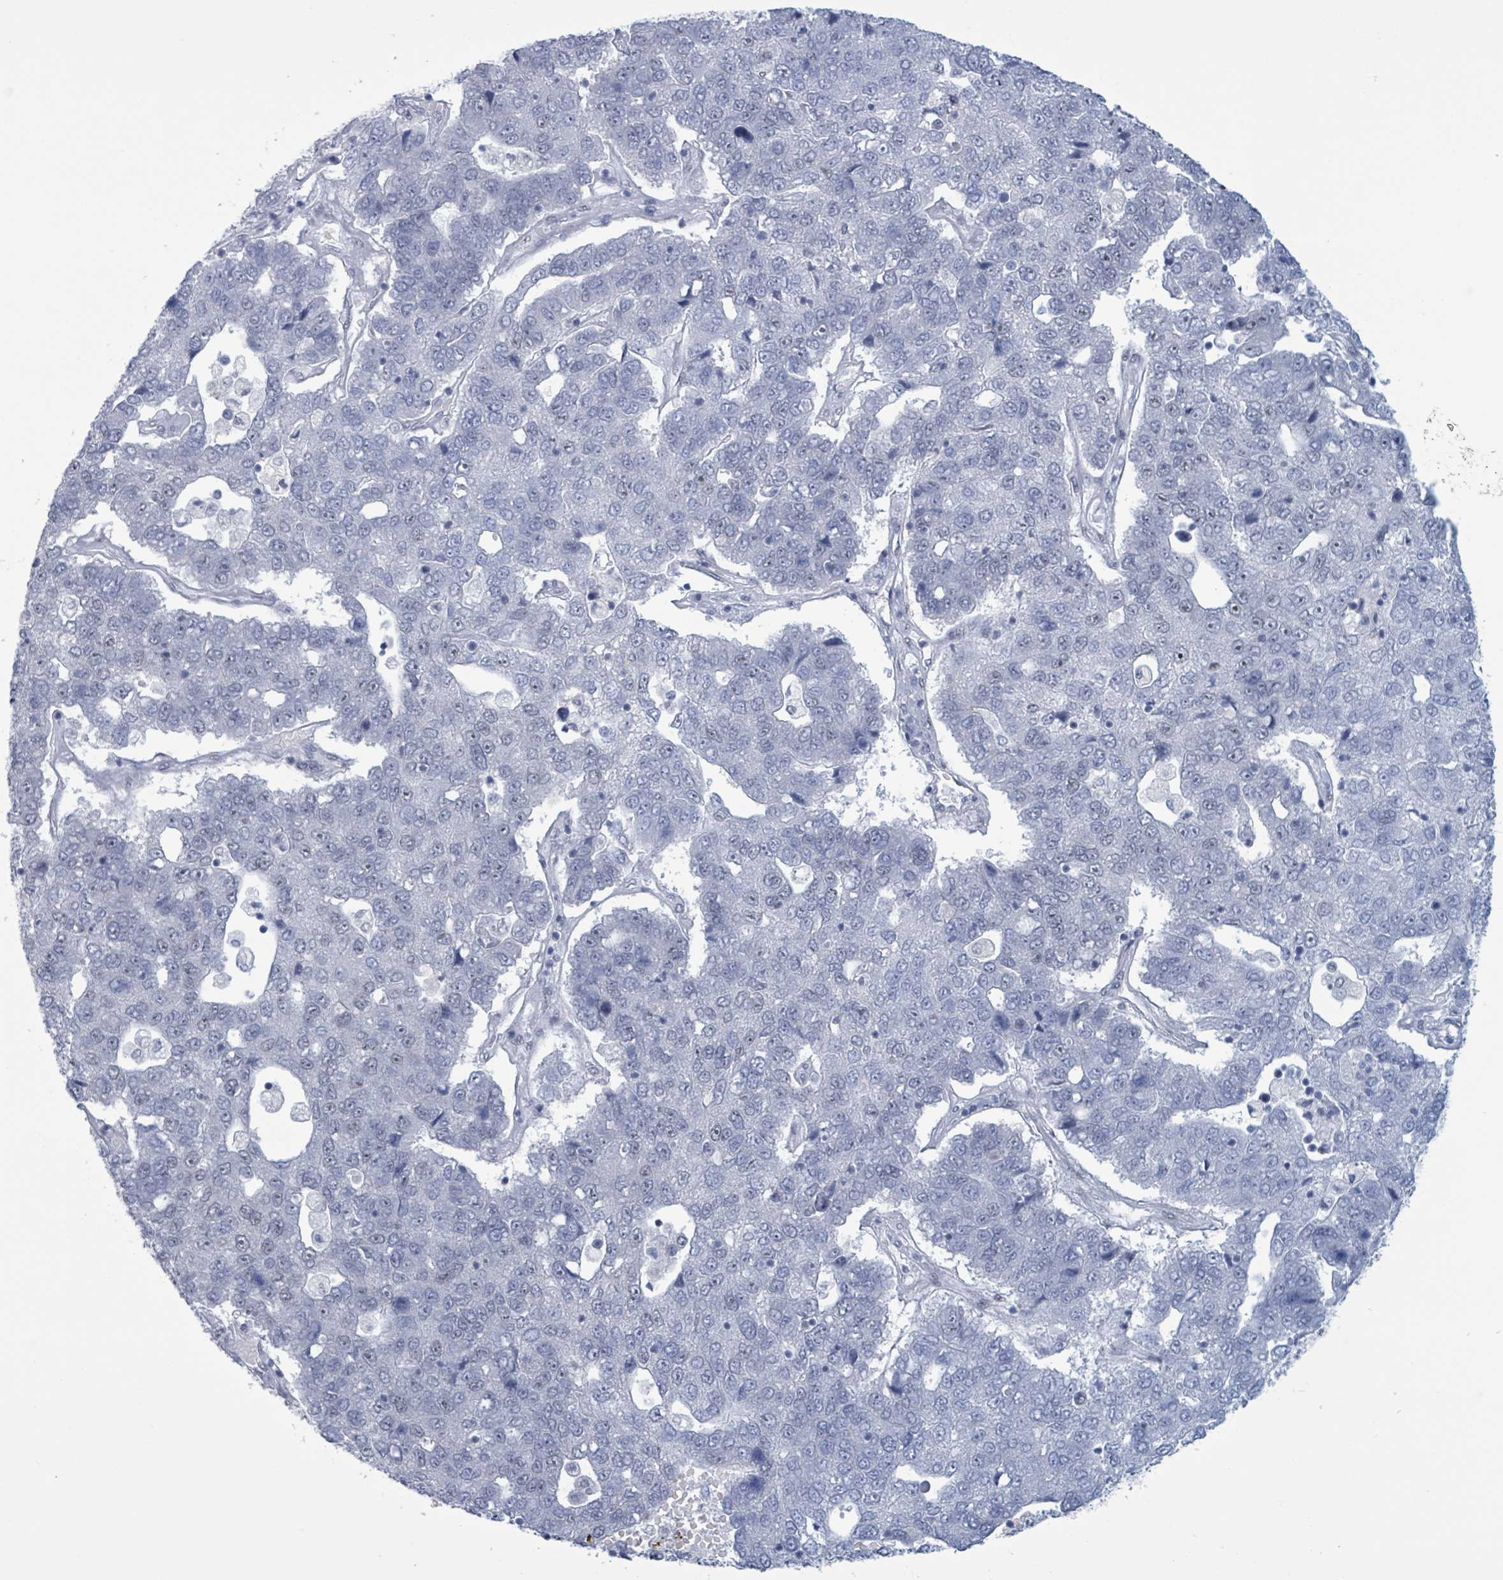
{"staining": {"intensity": "negative", "quantity": "none", "location": "none"}, "tissue": "pancreatic cancer", "cell_type": "Tumor cells", "image_type": "cancer", "snomed": [{"axis": "morphology", "description": "Adenocarcinoma, NOS"}, {"axis": "topography", "description": "Pancreas"}], "caption": "A histopathology image of human adenocarcinoma (pancreatic) is negative for staining in tumor cells. The staining was performed using DAB (3,3'-diaminobenzidine) to visualize the protein expression in brown, while the nuclei were stained in blue with hematoxylin (Magnification: 20x).", "gene": "CT45A5", "patient": {"sex": "female", "age": 61}}